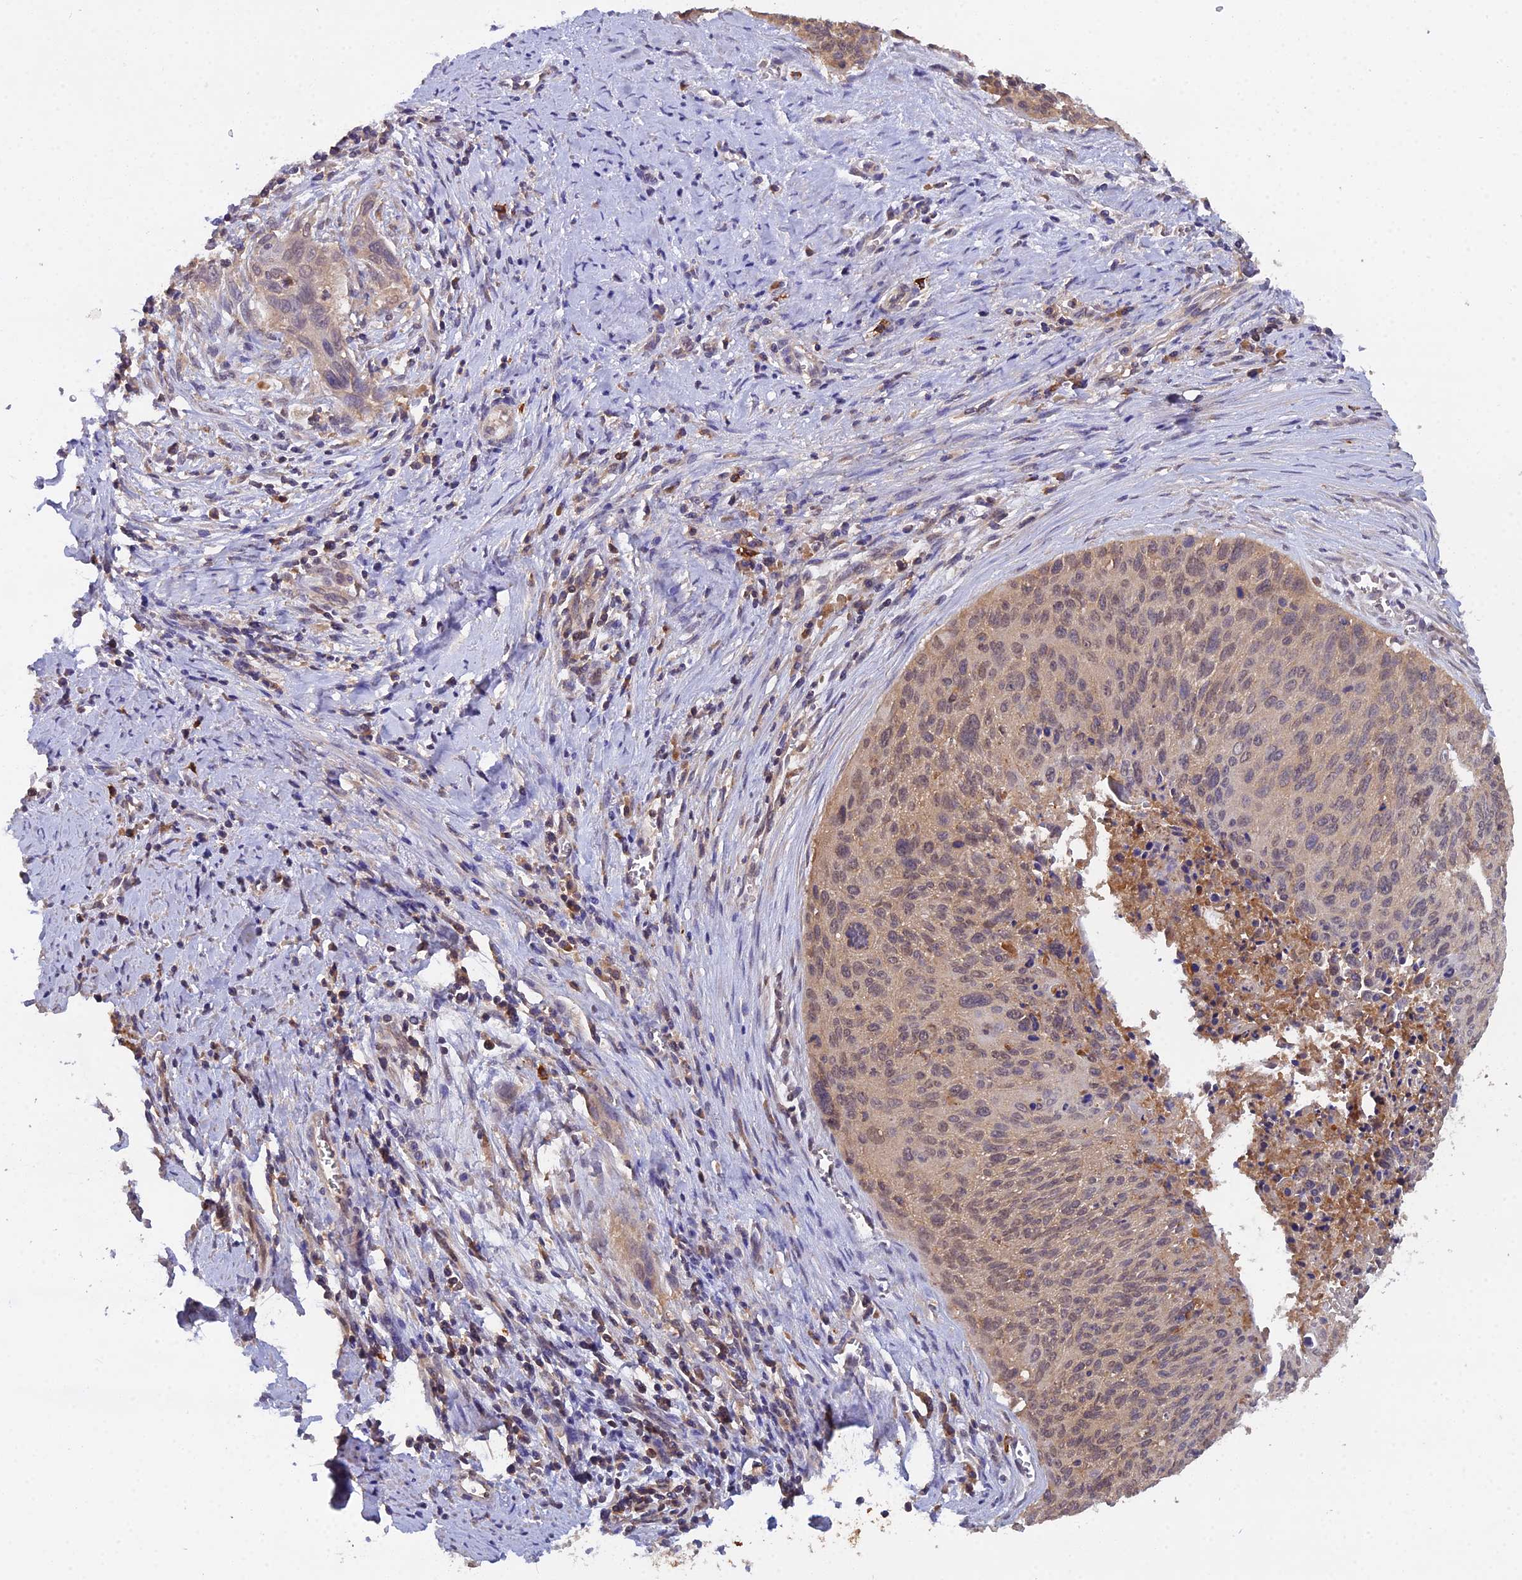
{"staining": {"intensity": "weak", "quantity": ">75%", "location": "cytoplasmic/membranous"}, "tissue": "cervical cancer", "cell_type": "Tumor cells", "image_type": "cancer", "snomed": [{"axis": "morphology", "description": "Squamous cell carcinoma, NOS"}, {"axis": "topography", "description": "Cervix"}], "caption": "A histopathology image of cervical squamous cell carcinoma stained for a protein displays weak cytoplasmic/membranous brown staining in tumor cells.", "gene": "TMEM258", "patient": {"sex": "female", "age": 55}}